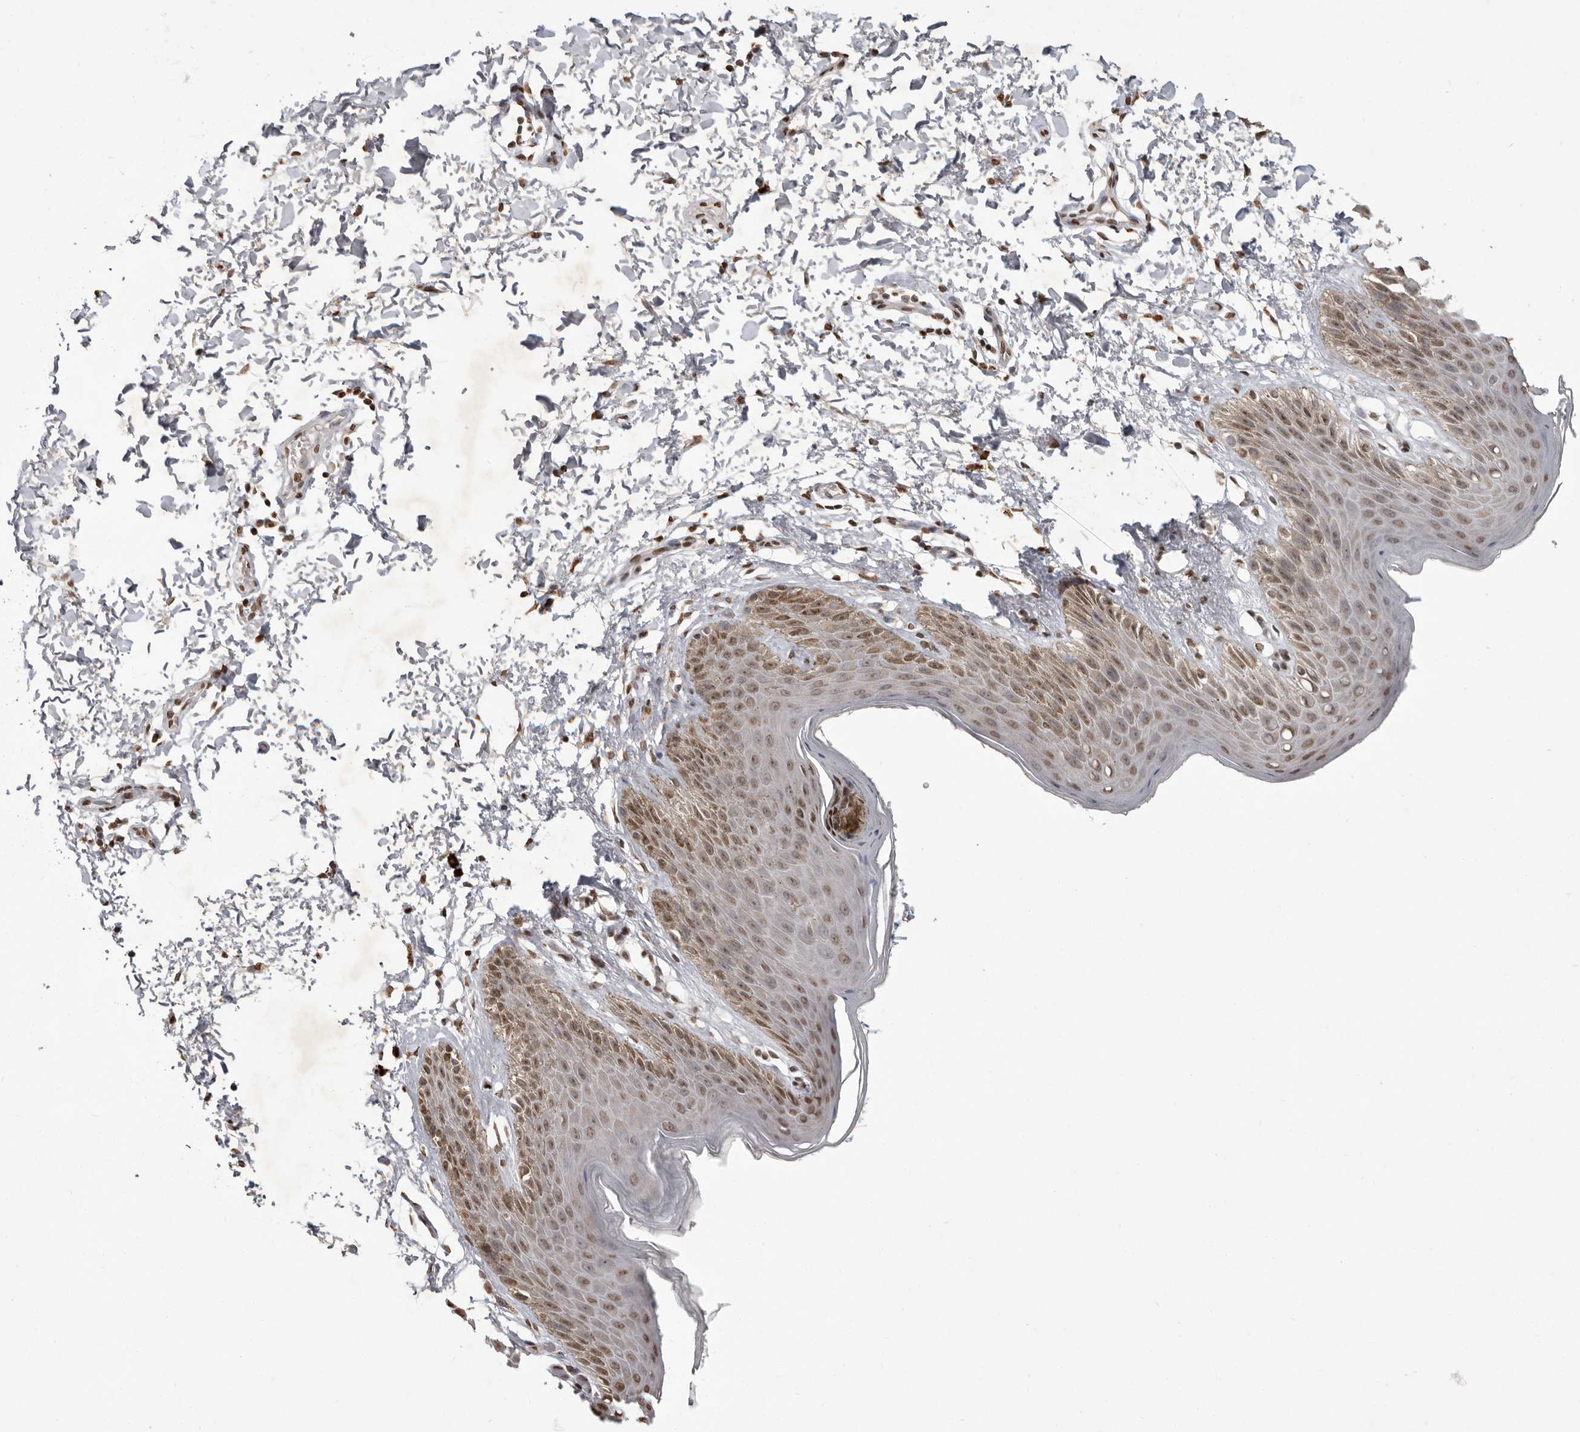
{"staining": {"intensity": "moderate", "quantity": "25%-75%", "location": "cytoplasmic/membranous,nuclear"}, "tissue": "skin", "cell_type": "Epidermal cells", "image_type": "normal", "snomed": [{"axis": "morphology", "description": "Normal tissue, NOS"}, {"axis": "topography", "description": "Anal"}, {"axis": "topography", "description": "Peripheral nerve tissue"}], "caption": "Immunohistochemistry (IHC) staining of benign skin, which demonstrates medium levels of moderate cytoplasmic/membranous,nuclear expression in about 25%-75% of epidermal cells indicating moderate cytoplasmic/membranous,nuclear protein expression. The staining was performed using DAB (3,3'-diaminobenzidine) (brown) for protein detection and nuclei were counterstained in hematoxylin (blue).", "gene": "WDR45", "patient": {"sex": "male", "age": 44}}